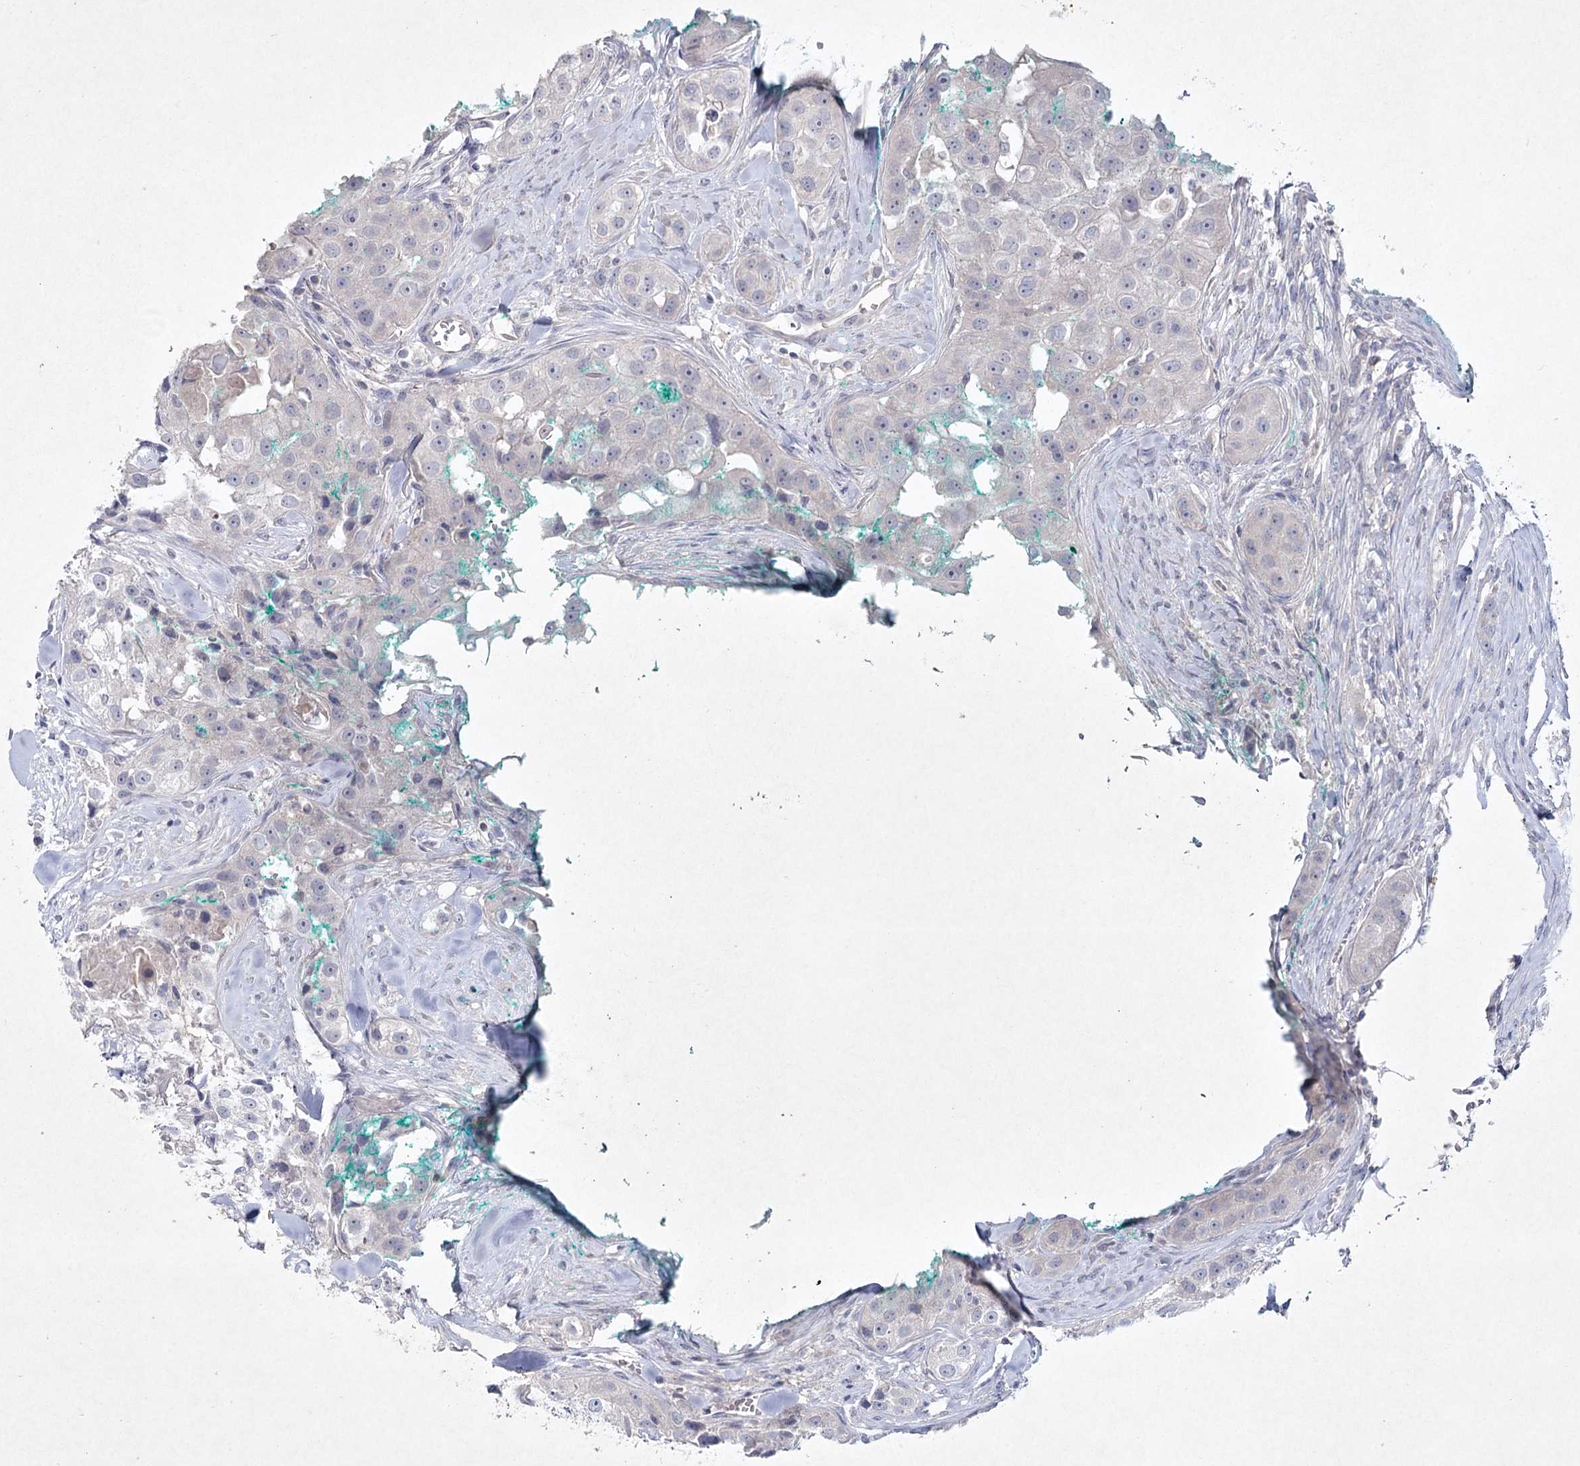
{"staining": {"intensity": "negative", "quantity": "none", "location": "none"}, "tissue": "head and neck cancer", "cell_type": "Tumor cells", "image_type": "cancer", "snomed": [{"axis": "morphology", "description": "Normal tissue, NOS"}, {"axis": "morphology", "description": "Squamous cell carcinoma, NOS"}, {"axis": "topography", "description": "Skeletal muscle"}, {"axis": "topography", "description": "Head-Neck"}], "caption": "The histopathology image shows no staining of tumor cells in head and neck squamous cell carcinoma.", "gene": "MAP3K13", "patient": {"sex": "male", "age": 51}}